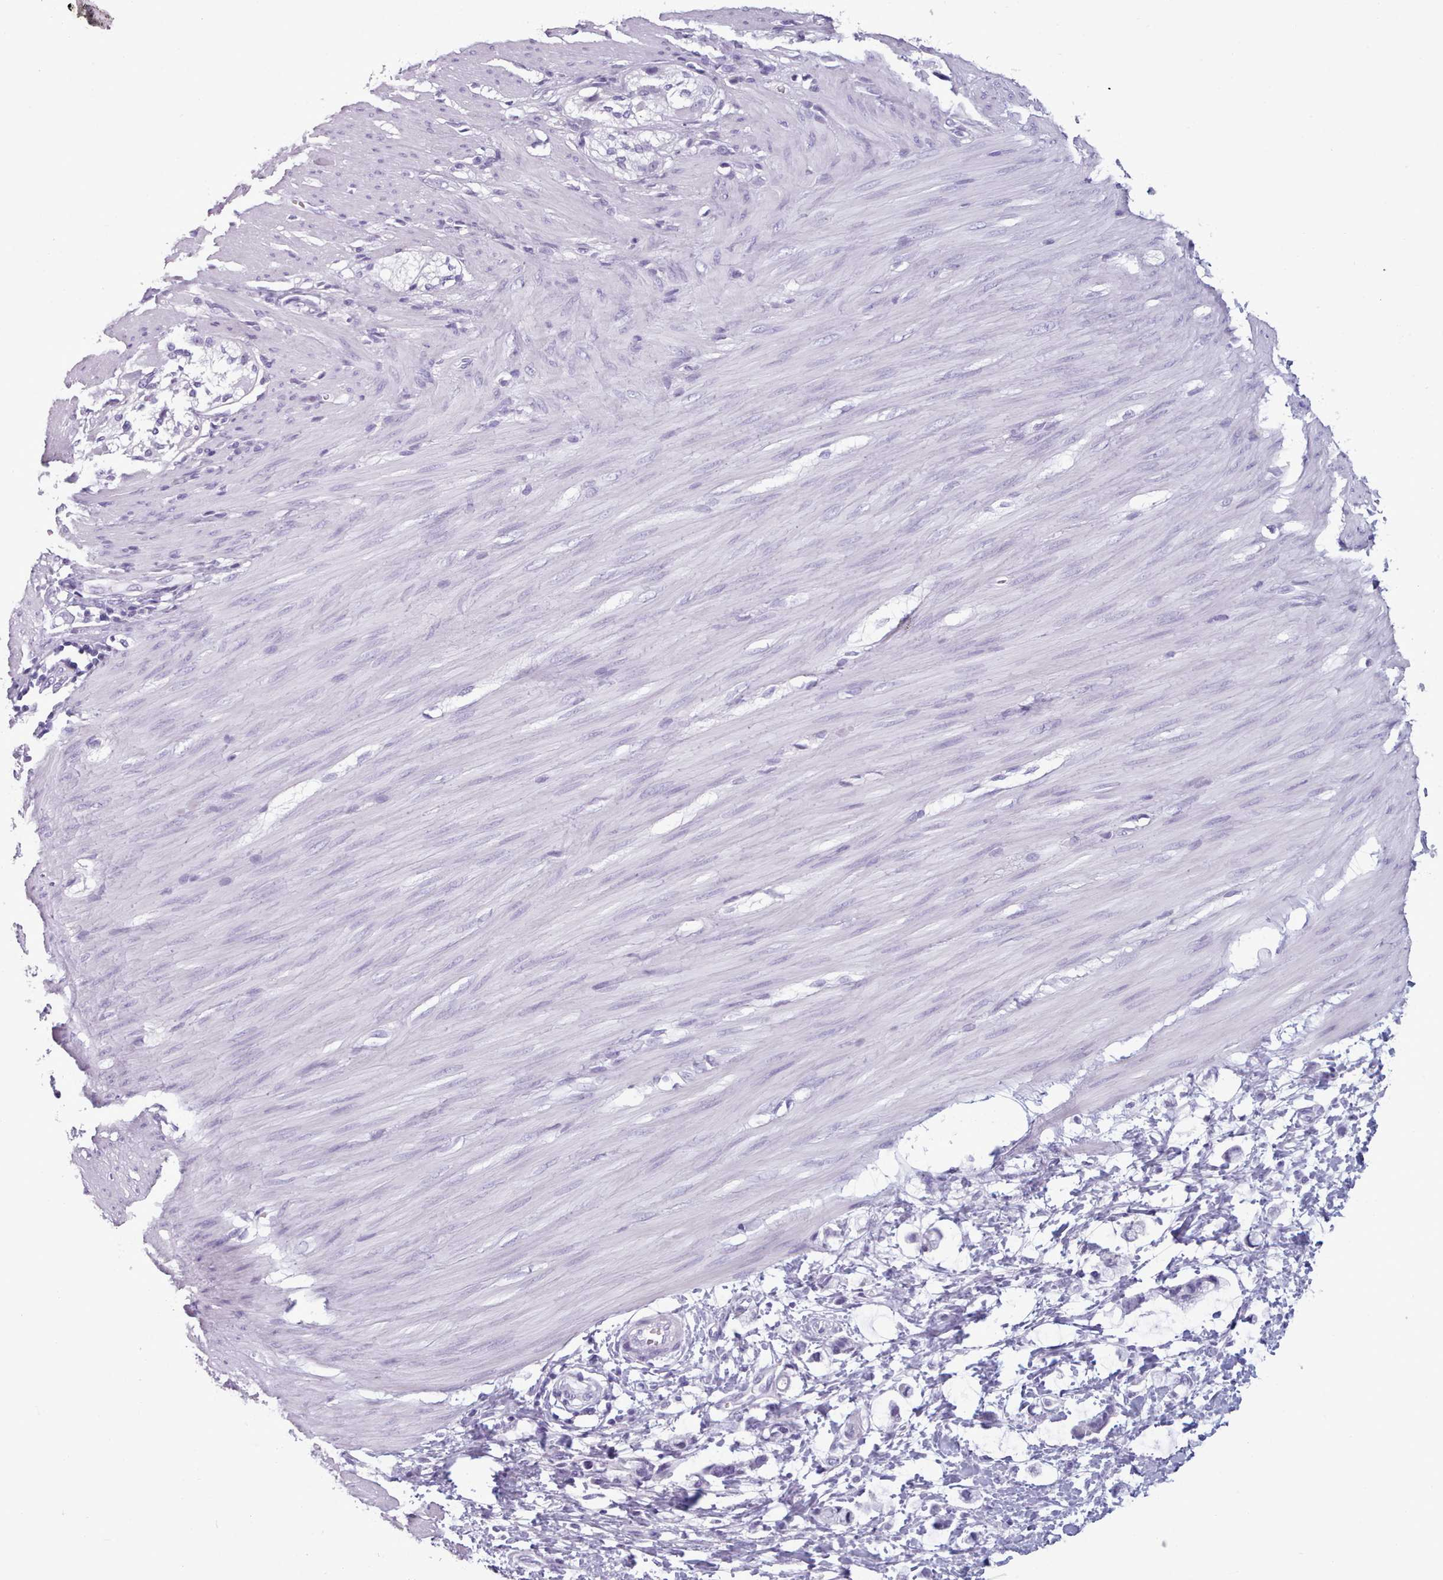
{"staining": {"intensity": "negative", "quantity": "none", "location": "none"}, "tissue": "smooth muscle", "cell_type": "Smooth muscle cells", "image_type": "normal", "snomed": [{"axis": "morphology", "description": "Normal tissue, NOS"}, {"axis": "morphology", "description": "Adenocarcinoma, NOS"}, {"axis": "topography", "description": "Colon"}, {"axis": "topography", "description": "Peripheral nerve tissue"}], "caption": "IHC of normal smooth muscle displays no staining in smooth muscle cells. (Brightfield microscopy of DAB (3,3'-diaminobenzidine) immunohistochemistry at high magnification).", "gene": "ZNF43", "patient": {"sex": "male", "age": 14}}